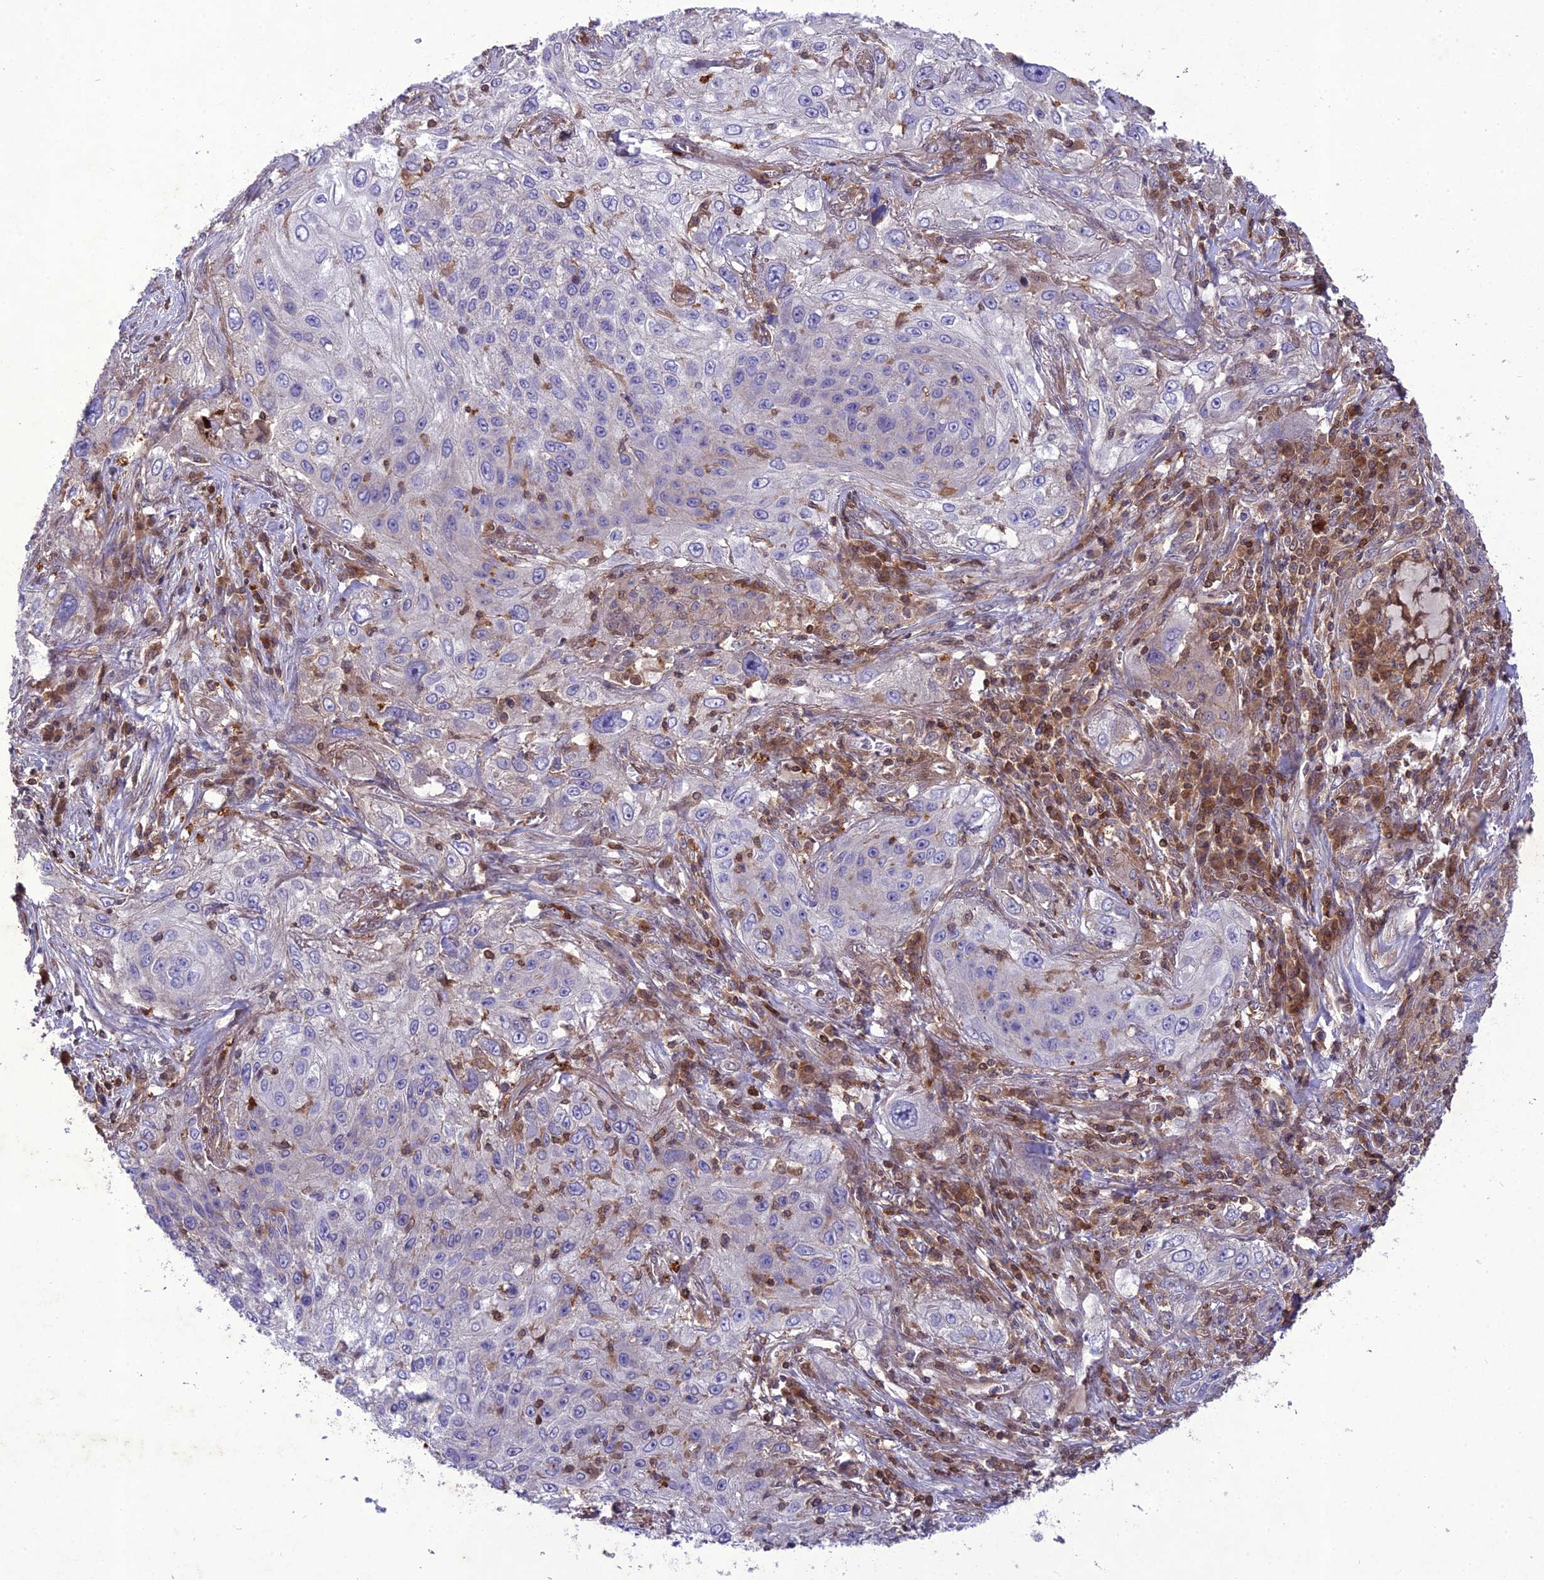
{"staining": {"intensity": "negative", "quantity": "none", "location": "none"}, "tissue": "lung cancer", "cell_type": "Tumor cells", "image_type": "cancer", "snomed": [{"axis": "morphology", "description": "Squamous cell carcinoma, NOS"}, {"axis": "topography", "description": "Lung"}], "caption": "IHC micrograph of neoplastic tissue: human lung squamous cell carcinoma stained with DAB shows no significant protein staining in tumor cells.", "gene": "GDF6", "patient": {"sex": "female", "age": 69}}